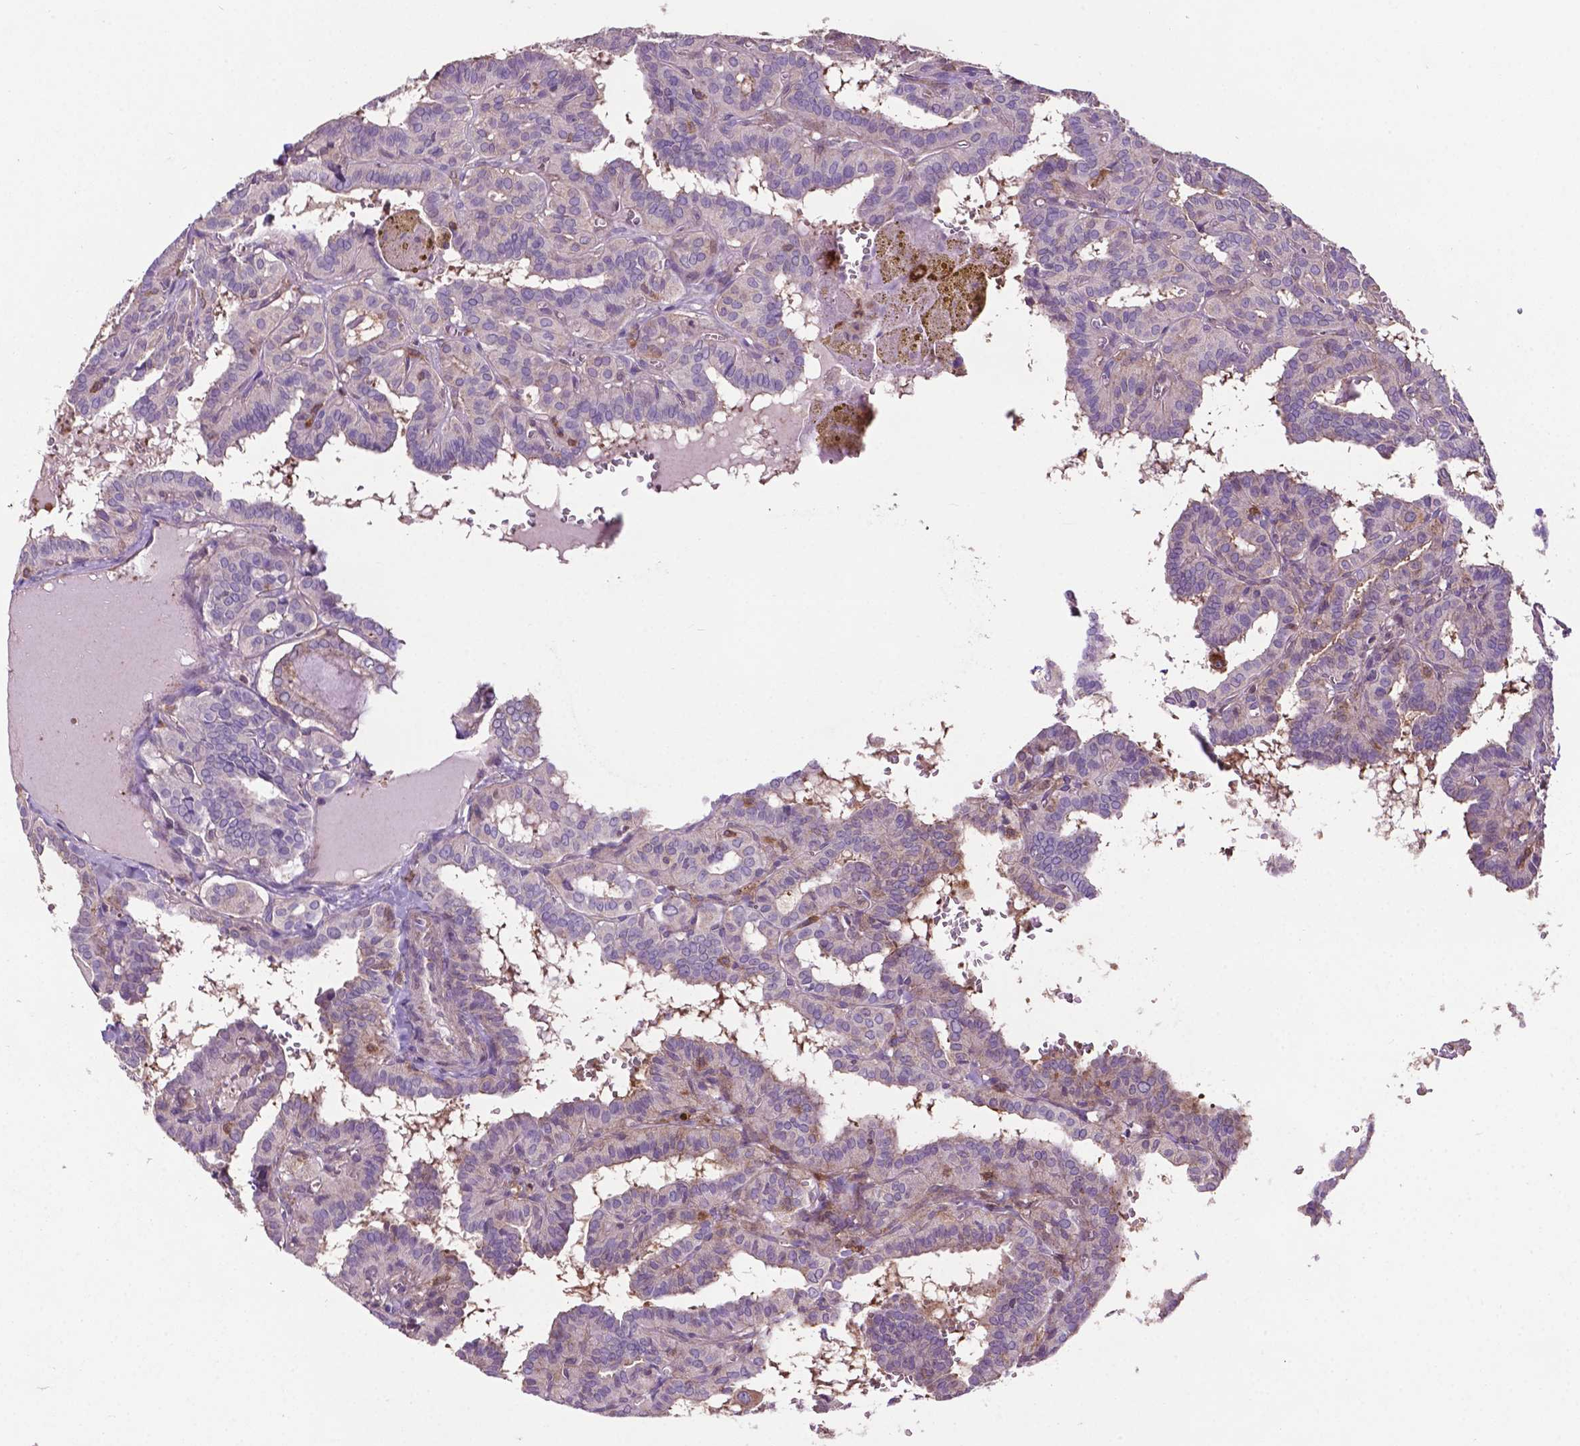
{"staining": {"intensity": "negative", "quantity": "none", "location": "none"}, "tissue": "thyroid cancer", "cell_type": "Tumor cells", "image_type": "cancer", "snomed": [{"axis": "morphology", "description": "Papillary adenocarcinoma, NOS"}, {"axis": "topography", "description": "Thyroid gland"}], "caption": "There is no significant expression in tumor cells of thyroid papillary adenocarcinoma.", "gene": "SMAD3", "patient": {"sex": "female", "age": 21}}